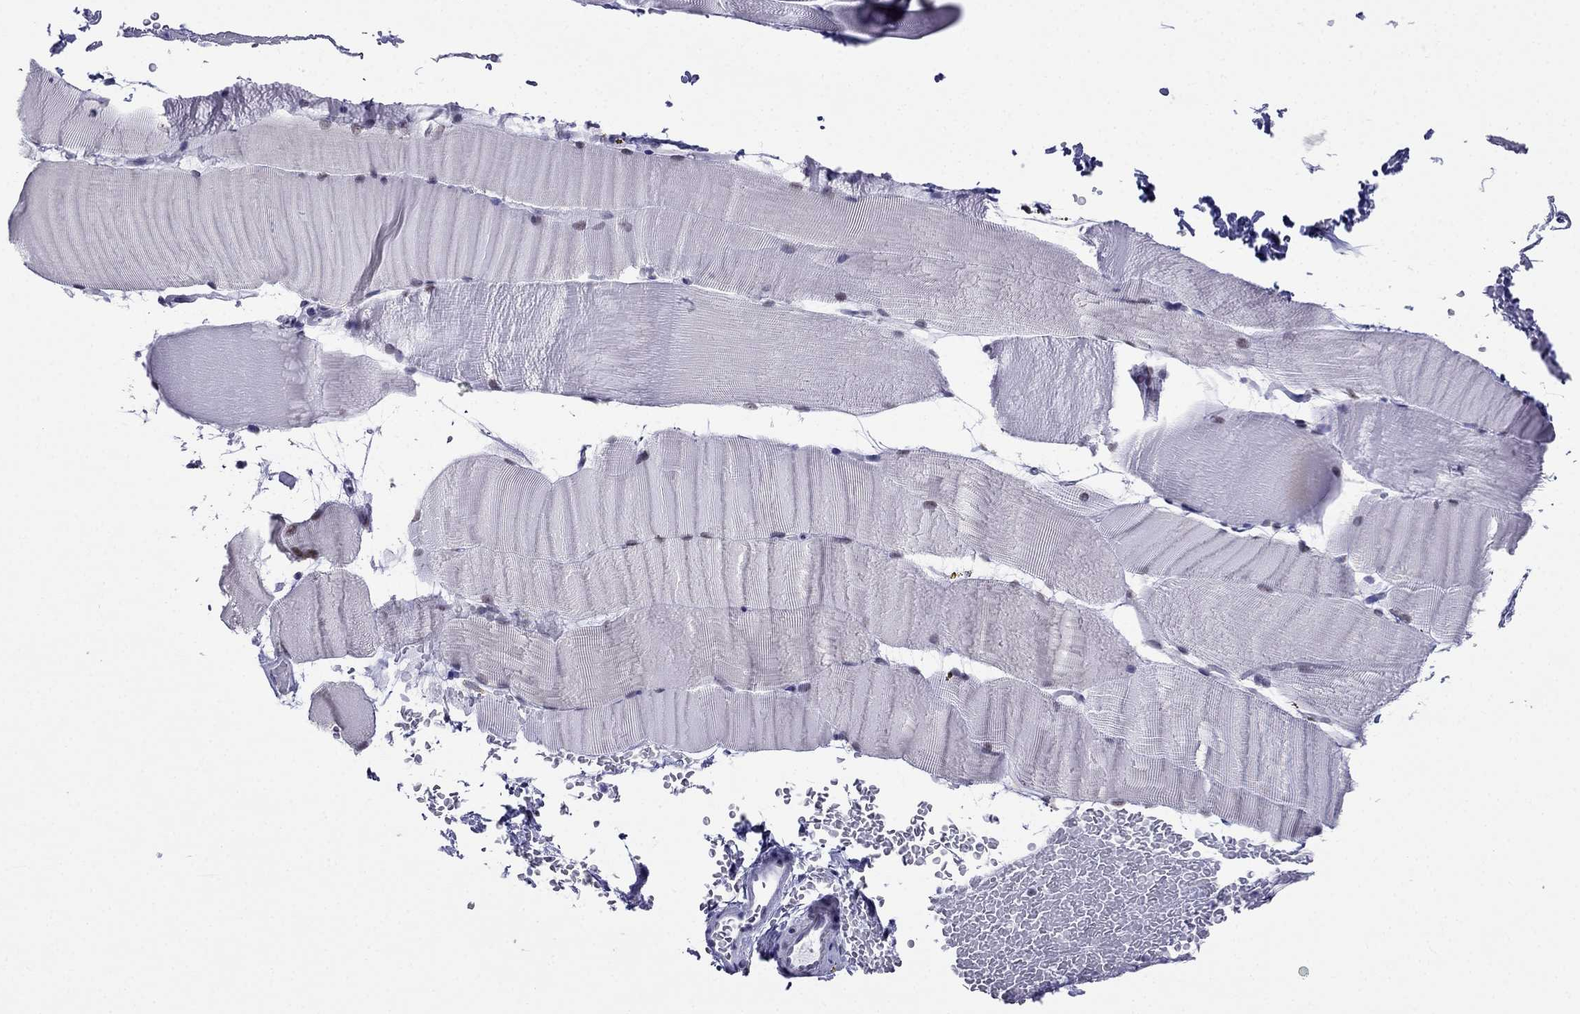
{"staining": {"intensity": "negative", "quantity": "none", "location": "none"}, "tissue": "skeletal muscle", "cell_type": "Myocytes", "image_type": "normal", "snomed": [{"axis": "morphology", "description": "Normal tissue, NOS"}, {"axis": "topography", "description": "Skeletal muscle"}], "caption": "Micrograph shows no significant protein positivity in myocytes of benign skeletal muscle.", "gene": "PPM1G", "patient": {"sex": "female", "age": 37}}